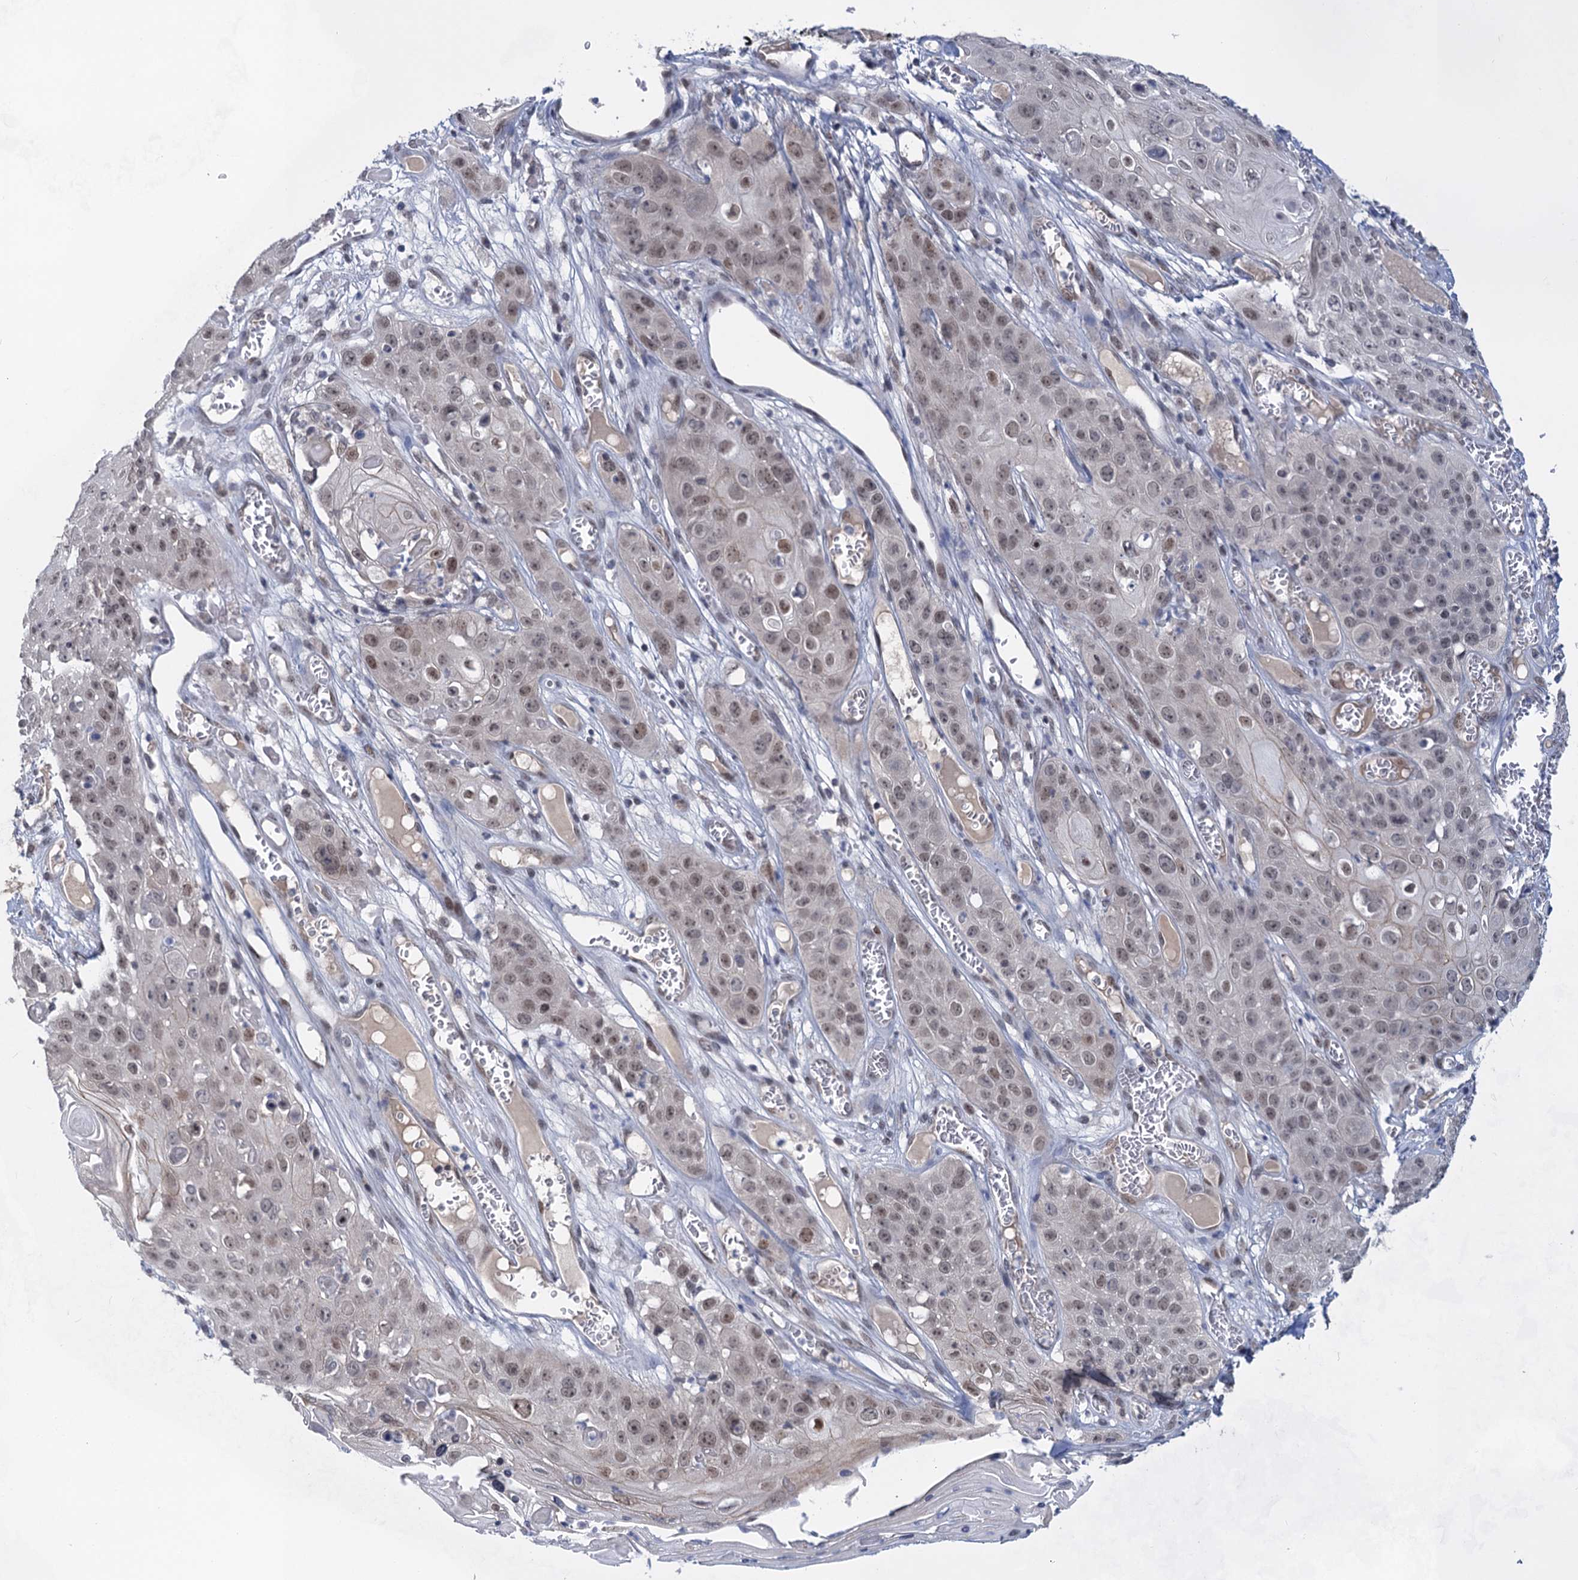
{"staining": {"intensity": "weak", "quantity": "25%-75%", "location": "nuclear"}, "tissue": "skin cancer", "cell_type": "Tumor cells", "image_type": "cancer", "snomed": [{"axis": "morphology", "description": "Squamous cell carcinoma, NOS"}, {"axis": "topography", "description": "Skin"}], "caption": "DAB immunohistochemical staining of human skin cancer exhibits weak nuclear protein staining in about 25%-75% of tumor cells.", "gene": "TTC17", "patient": {"sex": "male", "age": 55}}